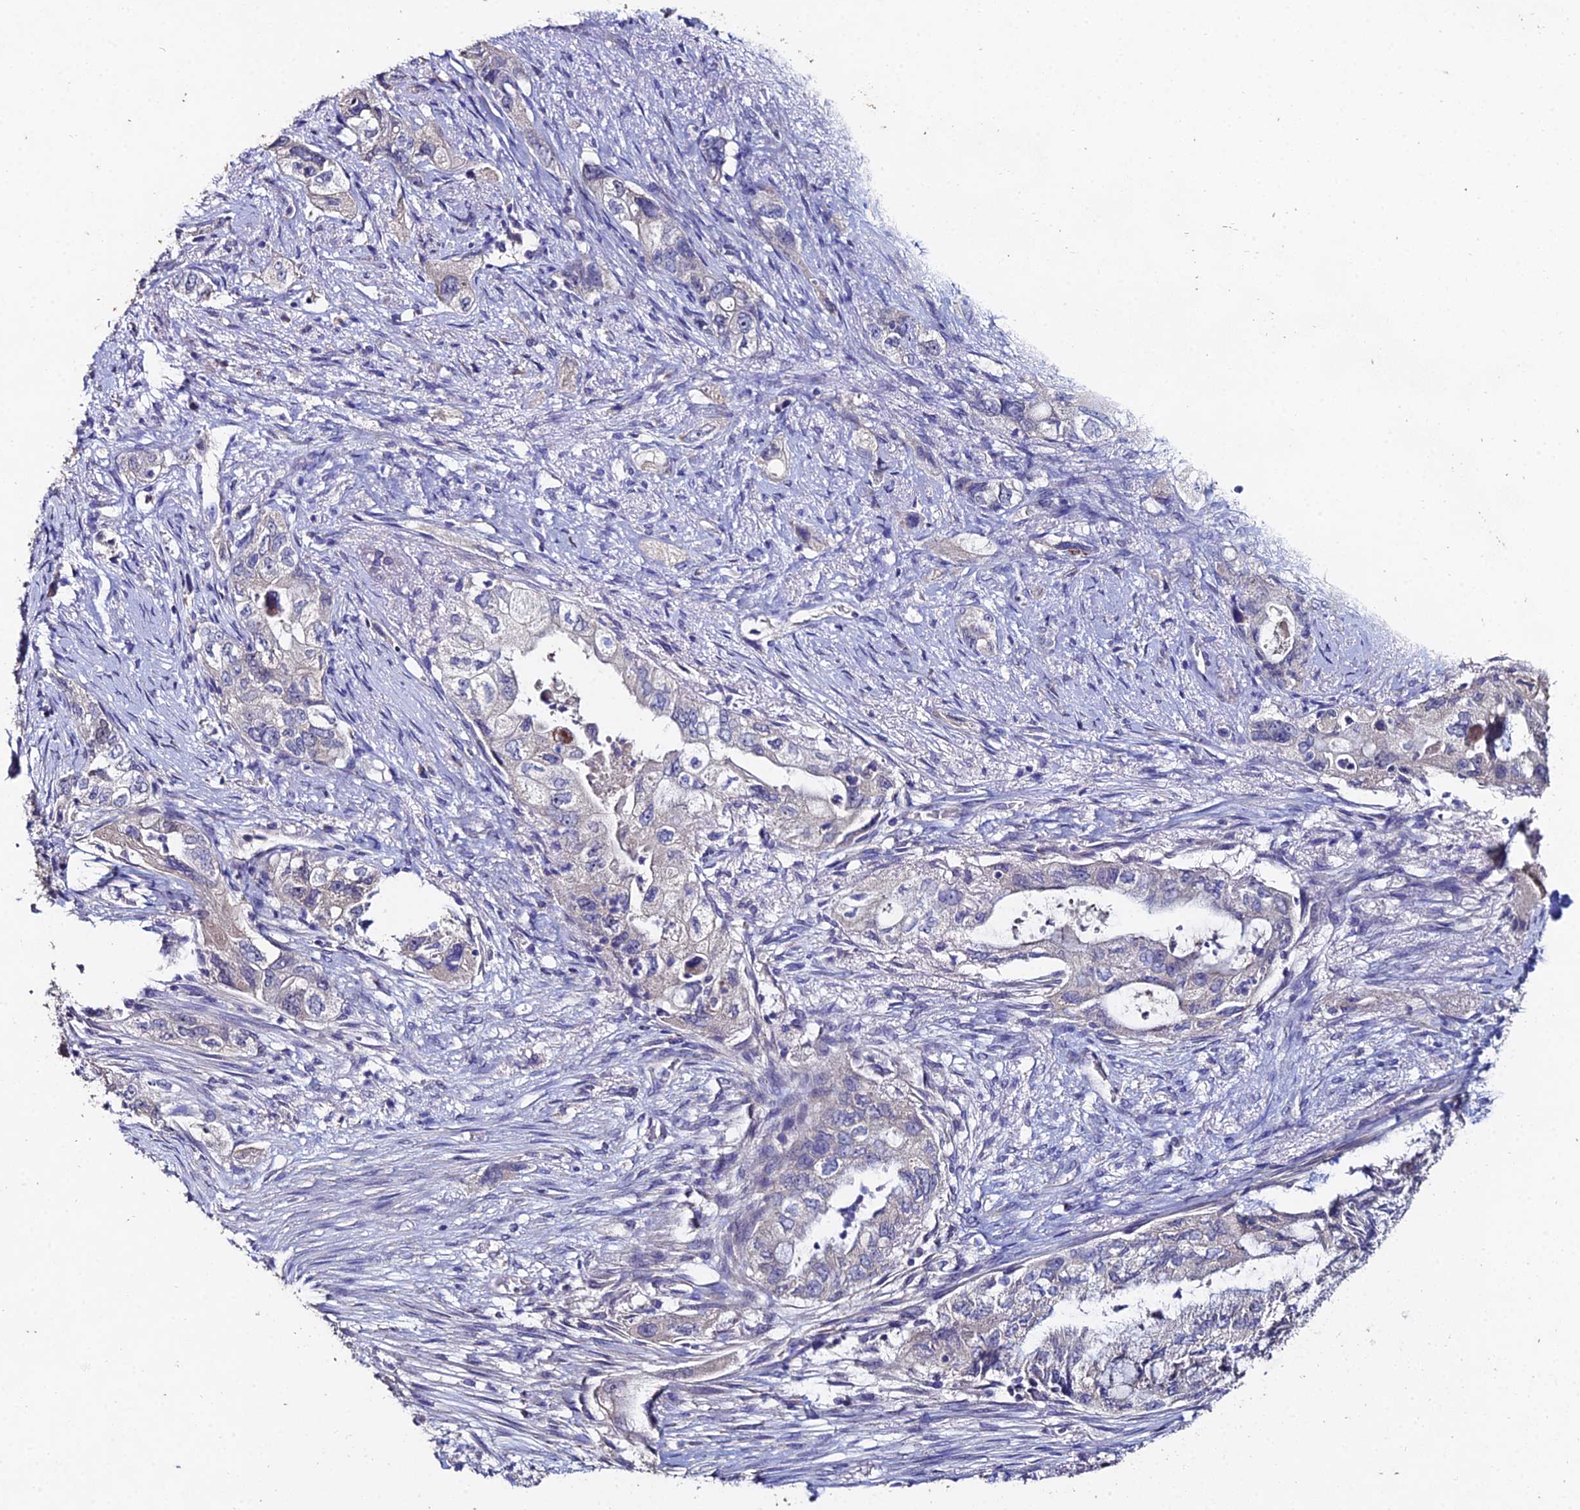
{"staining": {"intensity": "negative", "quantity": "none", "location": "none"}, "tissue": "pancreatic cancer", "cell_type": "Tumor cells", "image_type": "cancer", "snomed": [{"axis": "morphology", "description": "Adenocarcinoma, NOS"}, {"axis": "topography", "description": "Pancreas"}], "caption": "Immunohistochemistry photomicrograph of human pancreatic cancer stained for a protein (brown), which demonstrates no positivity in tumor cells. The staining was performed using DAB to visualize the protein expression in brown, while the nuclei were stained in blue with hematoxylin (Magnification: 20x).", "gene": "ESRRG", "patient": {"sex": "female", "age": 73}}